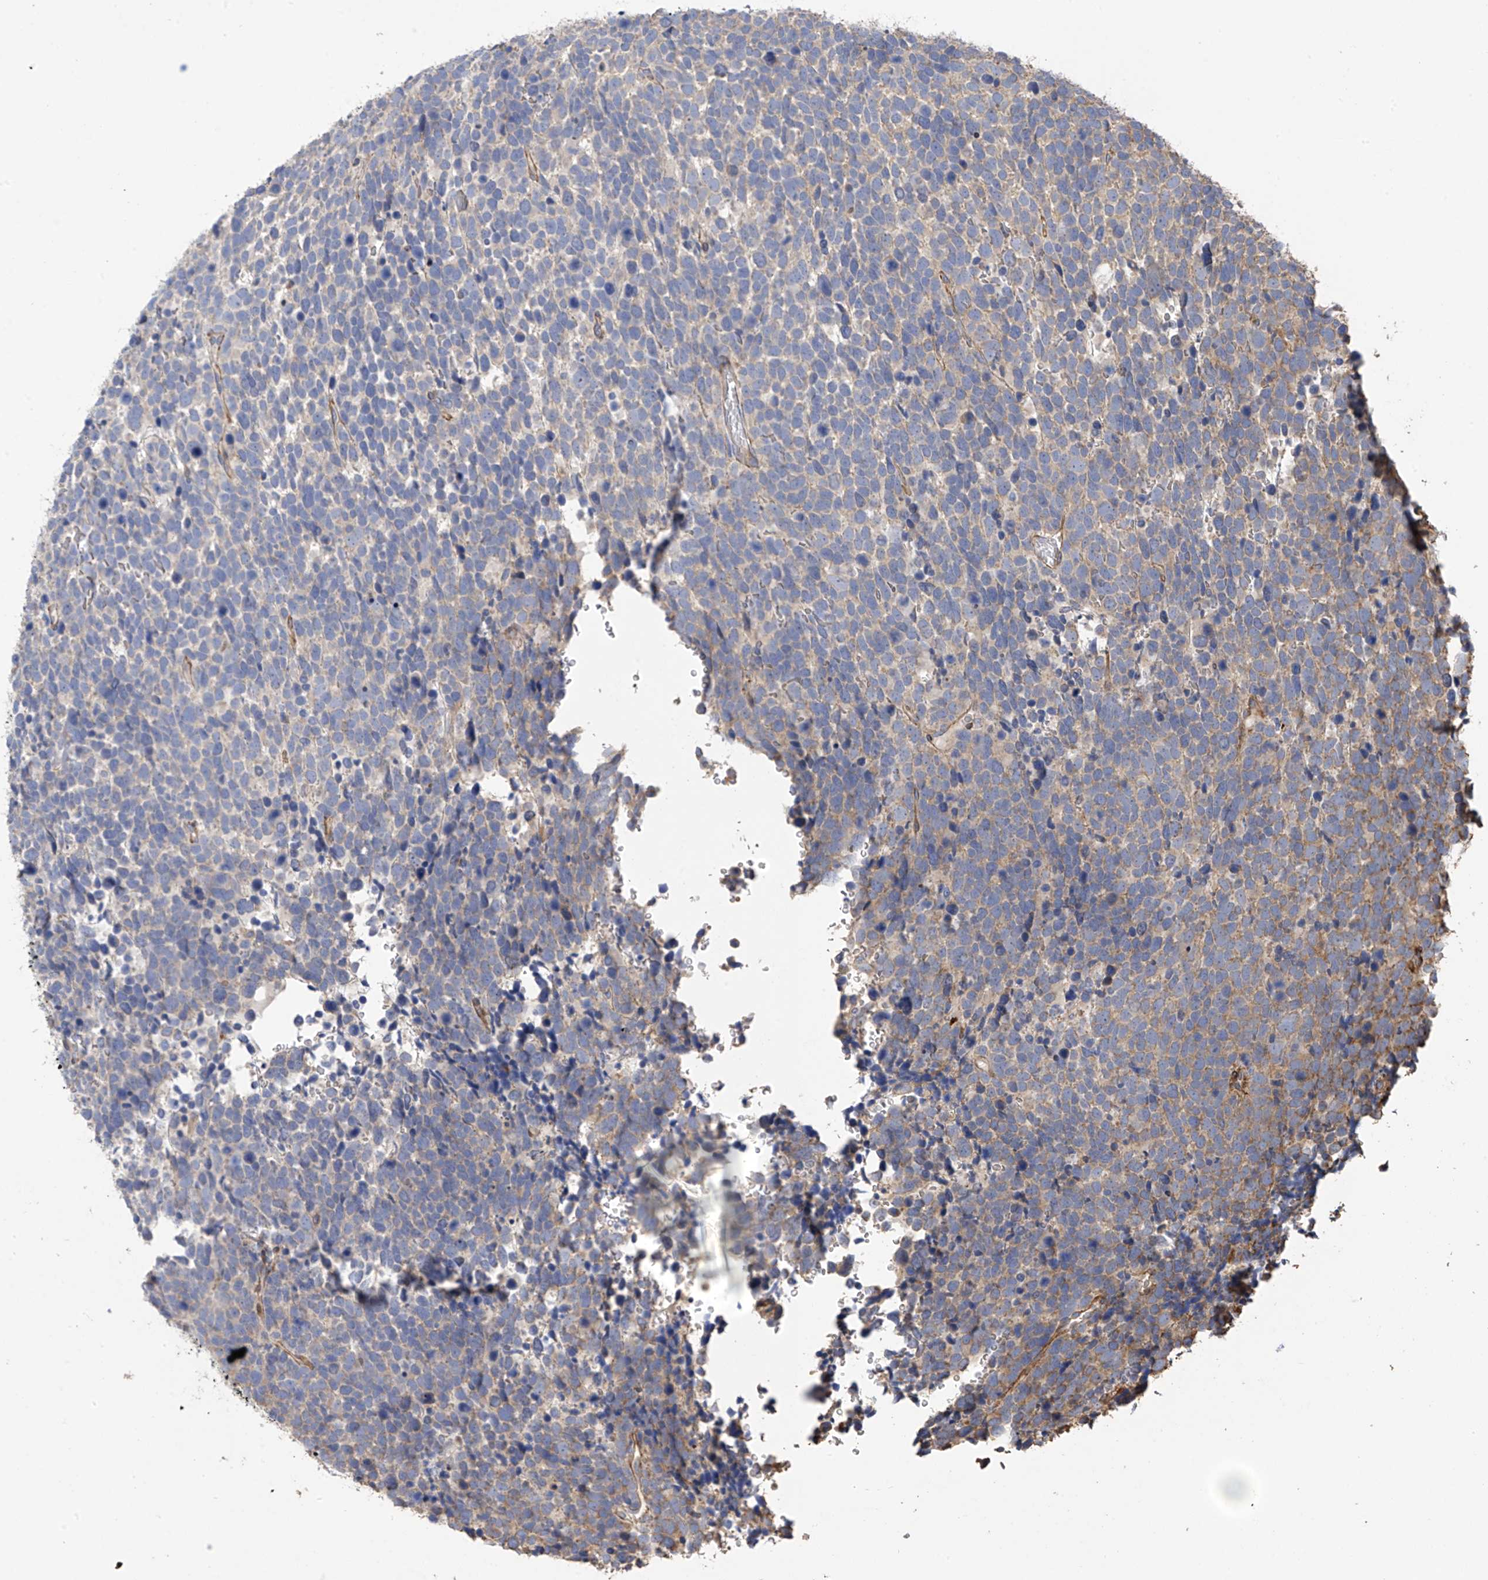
{"staining": {"intensity": "weak", "quantity": "<25%", "location": "cytoplasmic/membranous"}, "tissue": "urothelial cancer", "cell_type": "Tumor cells", "image_type": "cancer", "snomed": [{"axis": "morphology", "description": "Urothelial carcinoma, High grade"}, {"axis": "topography", "description": "Urinary bladder"}], "caption": "Human urothelial carcinoma (high-grade) stained for a protein using IHC displays no positivity in tumor cells.", "gene": "SLC43A3", "patient": {"sex": "female", "age": 82}}